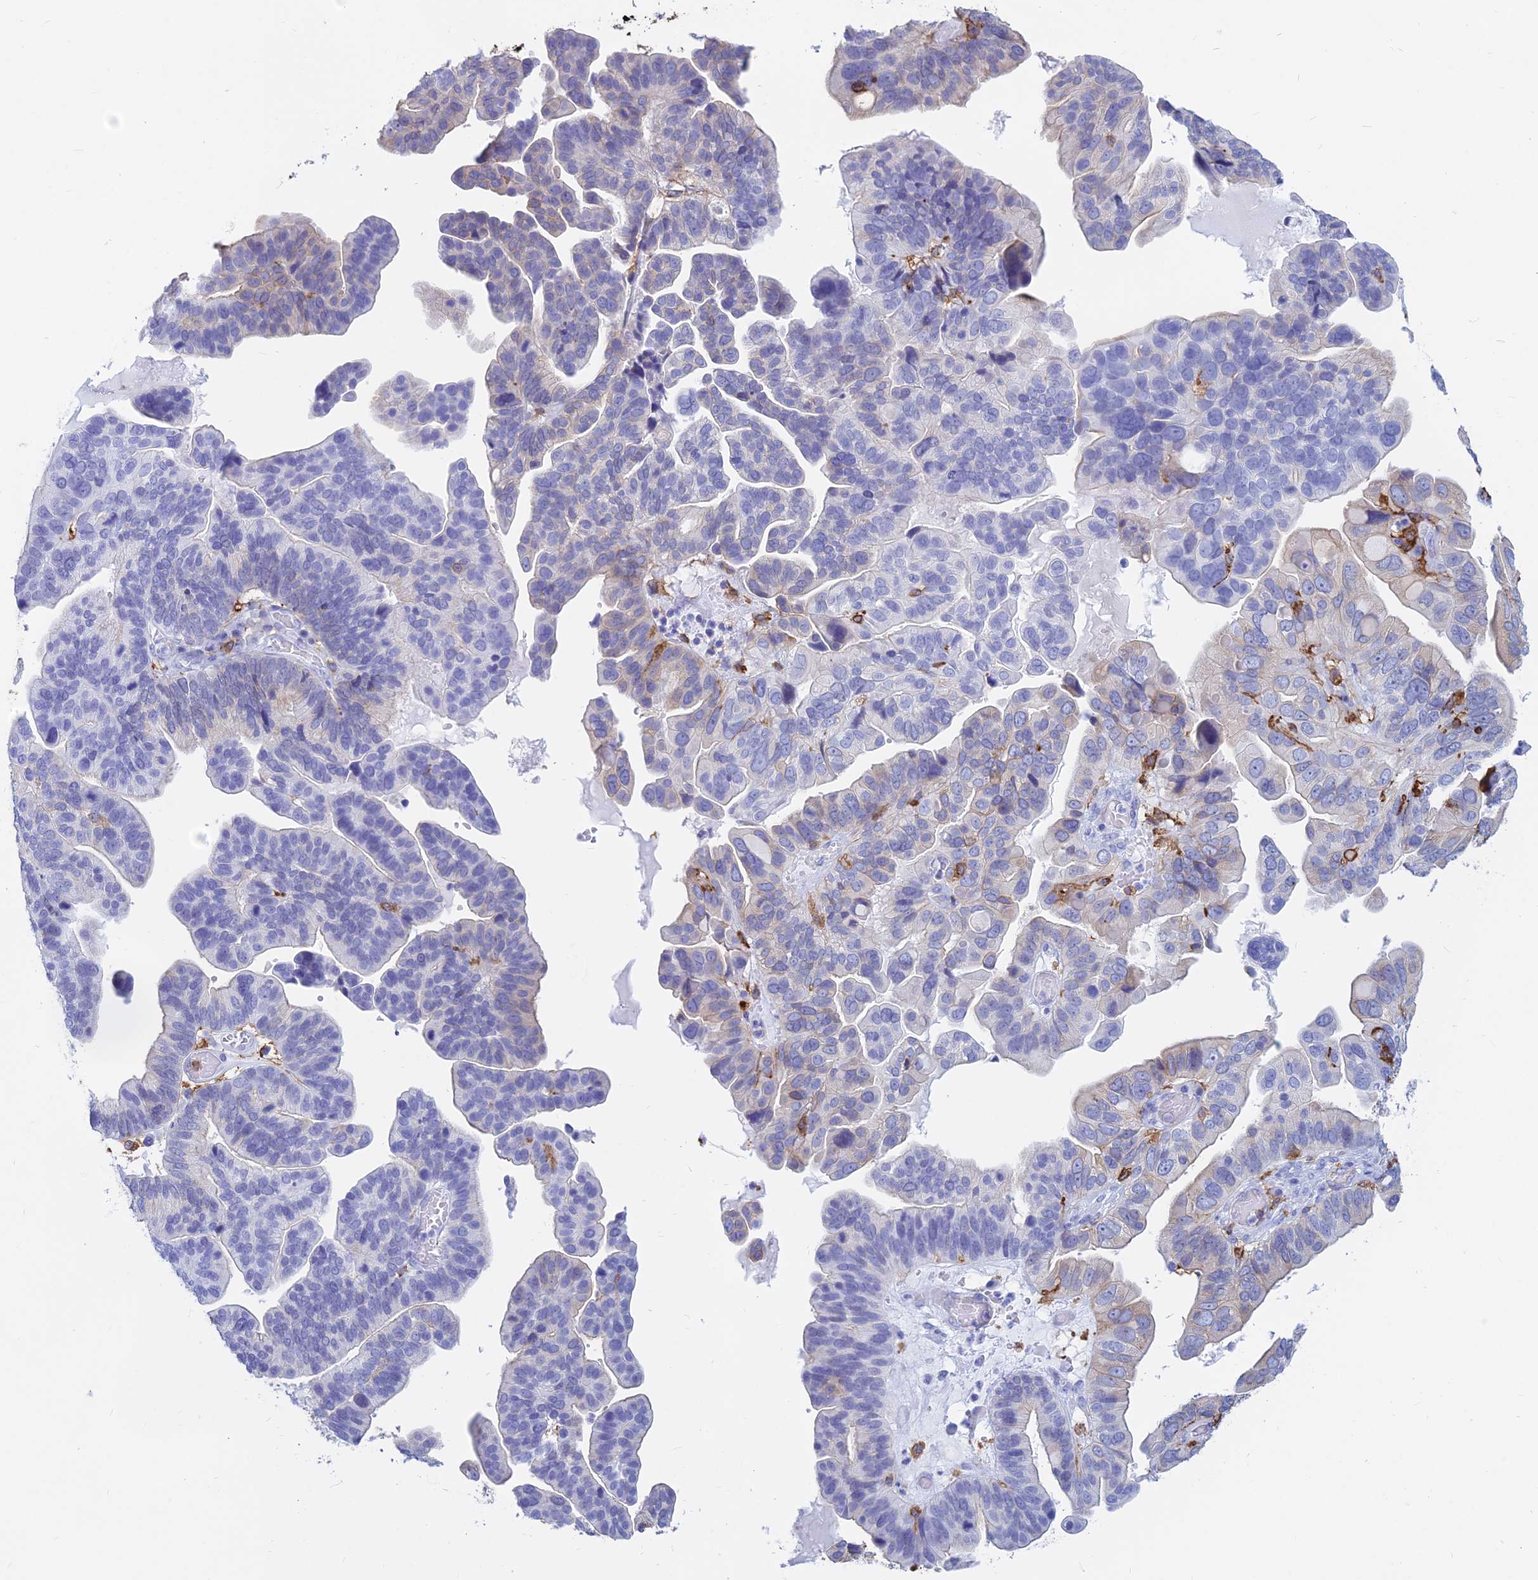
{"staining": {"intensity": "weak", "quantity": "<25%", "location": "cytoplasmic/membranous"}, "tissue": "ovarian cancer", "cell_type": "Tumor cells", "image_type": "cancer", "snomed": [{"axis": "morphology", "description": "Cystadenocarcinoma, serous, NOS"}, {"axis": "topography", "description": "Ovary"}], "caption": "There is no significant positivity in tumor cells of ovarian cancer.", "gene": "HLA-DRB1", "patient": {"sex": "female", "age": 56}}